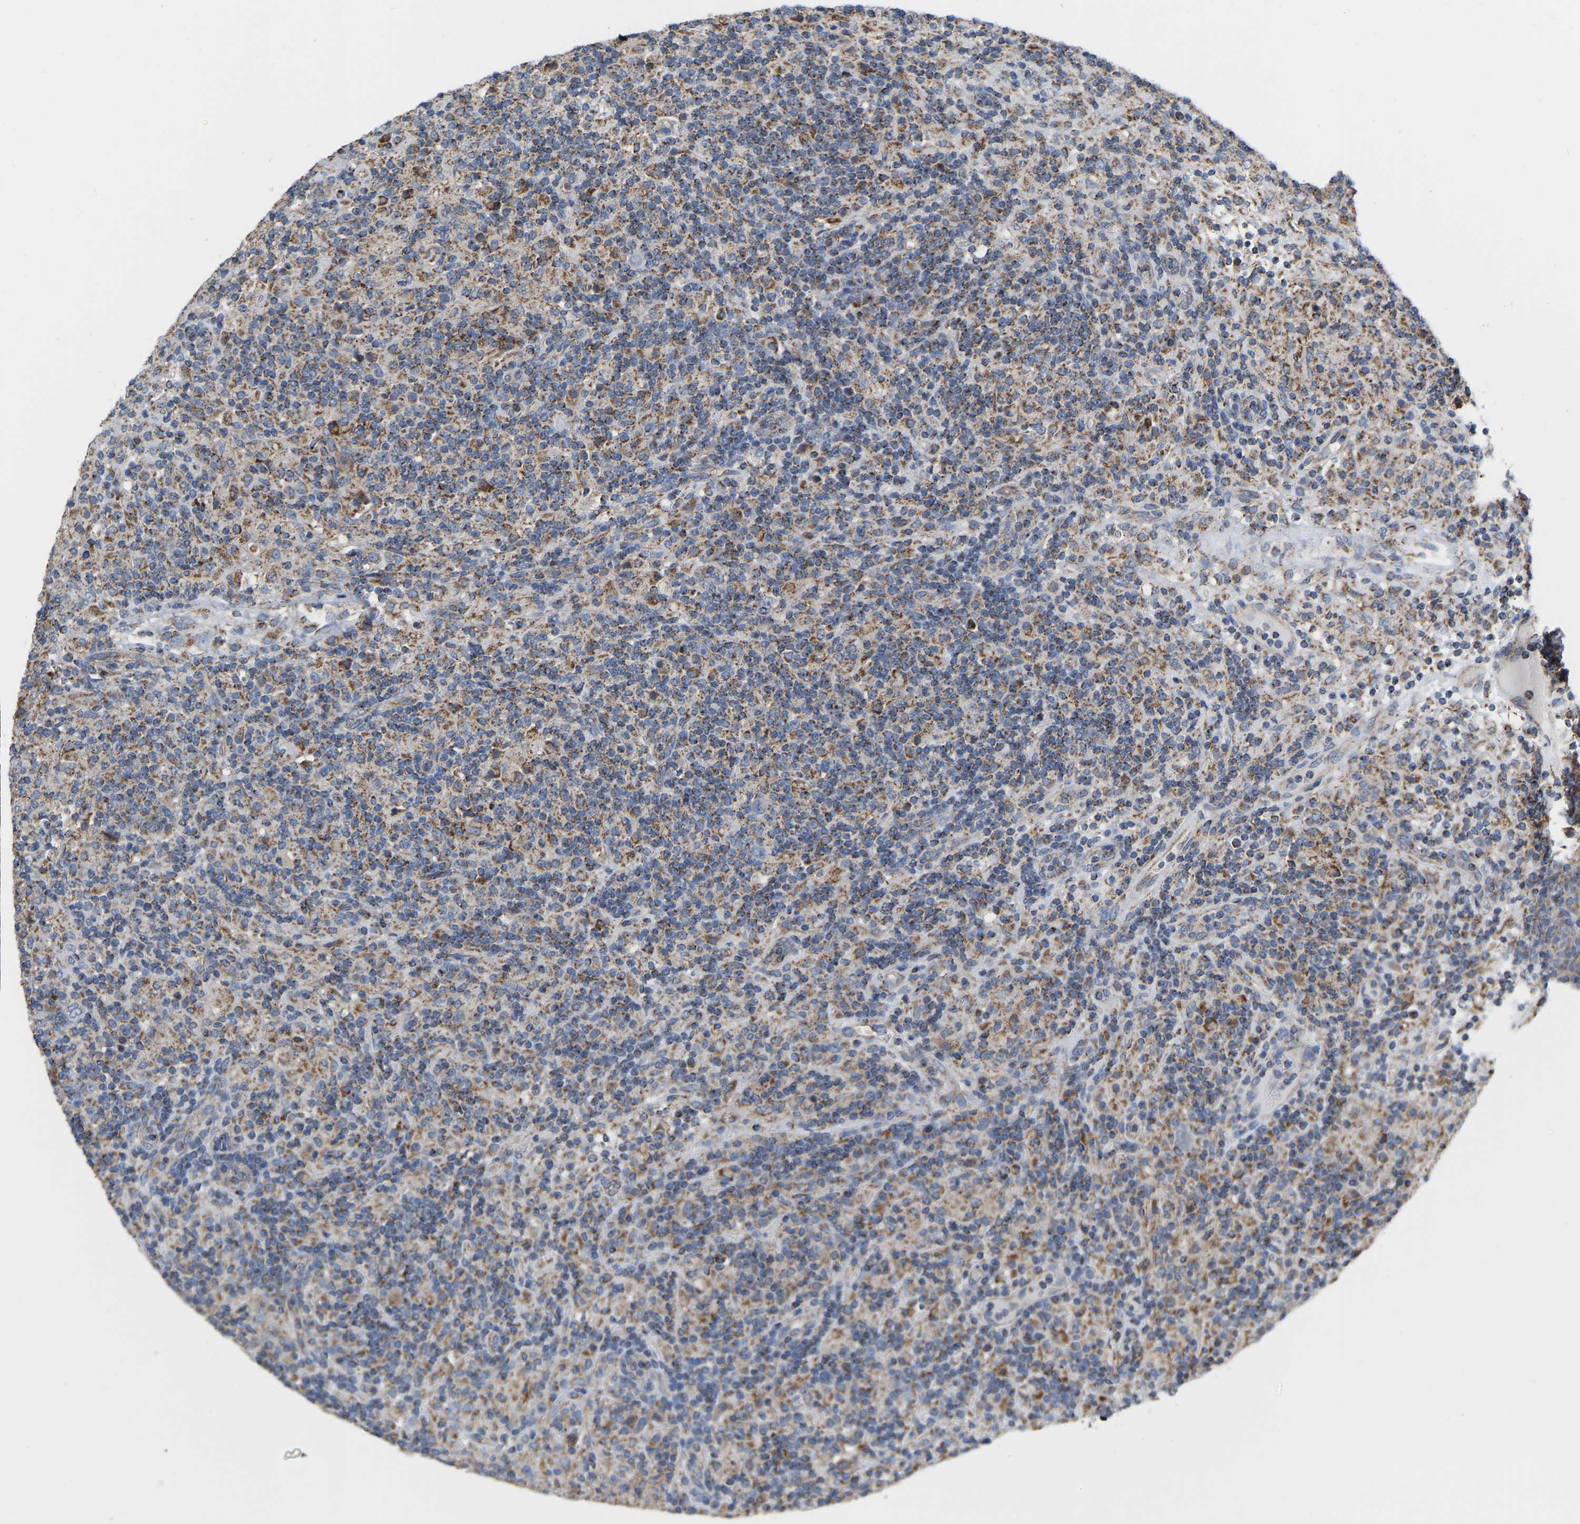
{"staining": {"intensity": "weak", "quantity": "25%-75%", "location": "cytoplasmic/membranous"}, "tissue": "lymphoma", "cell_type": "Tumor cells", "image_type": "cancer", "snomed": [{"axis": "morphology", "description": "Hodgkin's disease, NOS"}, {"axis": "topography", "description": "Lymph node"}], "caption": "Lymphoma tissue exhibits weak cytoplasmic/membranous expression in about 25%-75% of tumor cells", "gene": "CBLB", "patient": {"sex": "male", "age": 70}}